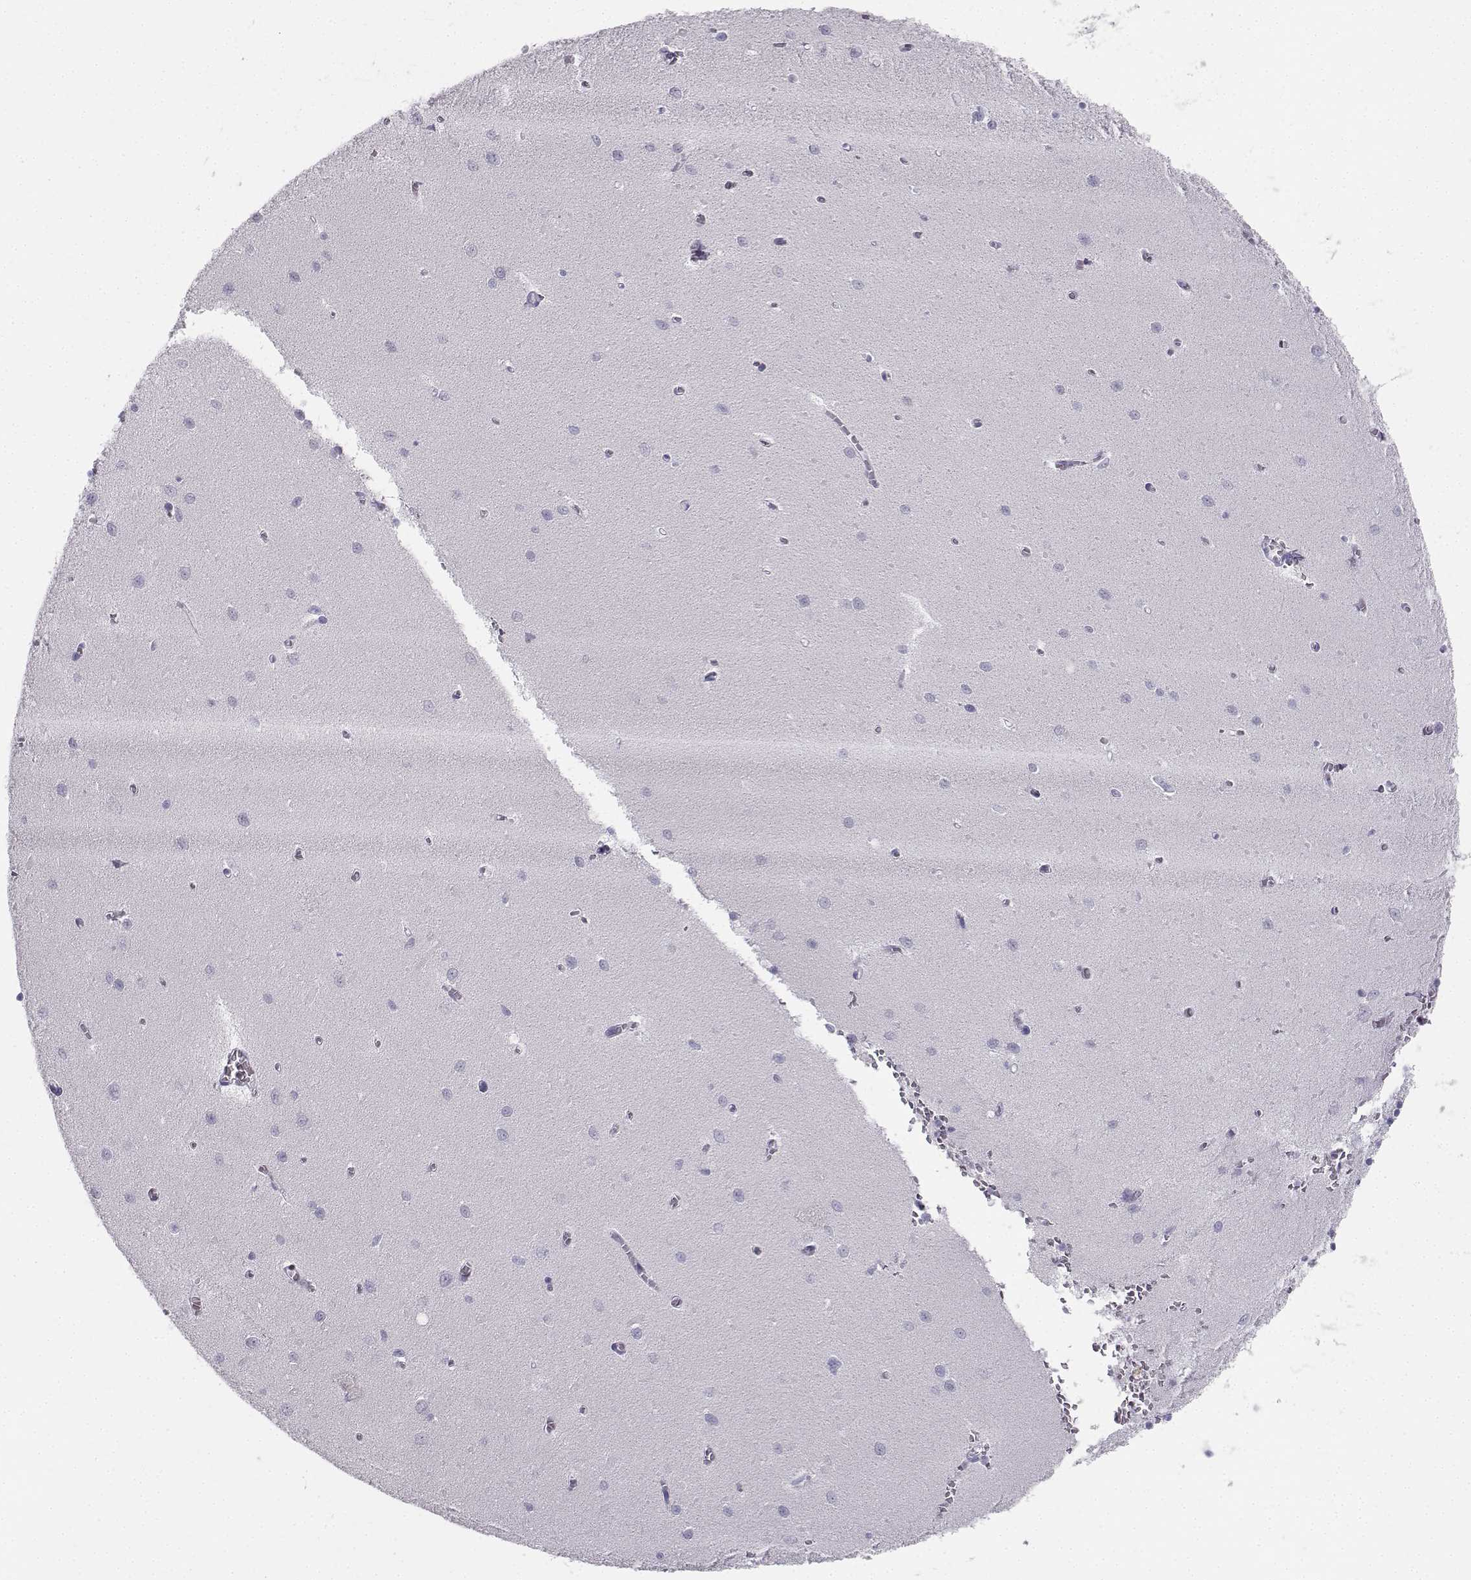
{"staining": {"intensity": "negative", "quantity": "none", "location": "none"}, "tissue": "cerebellum", "cell_type": "Cells in granular layer", "image_type": "normal", "snomed": [{"axis": "morphology", "description": "Normal tissue, NOS"}, {"axis": "topography", "description": "Cerebellum"}], "caption": "The immunohistochemistry (IHC) photomicrograph has no significant staining in cells in granular layer of cerebellum.", "gene": "SYCE1", "patient": {"sex": "female", "age": 64}}